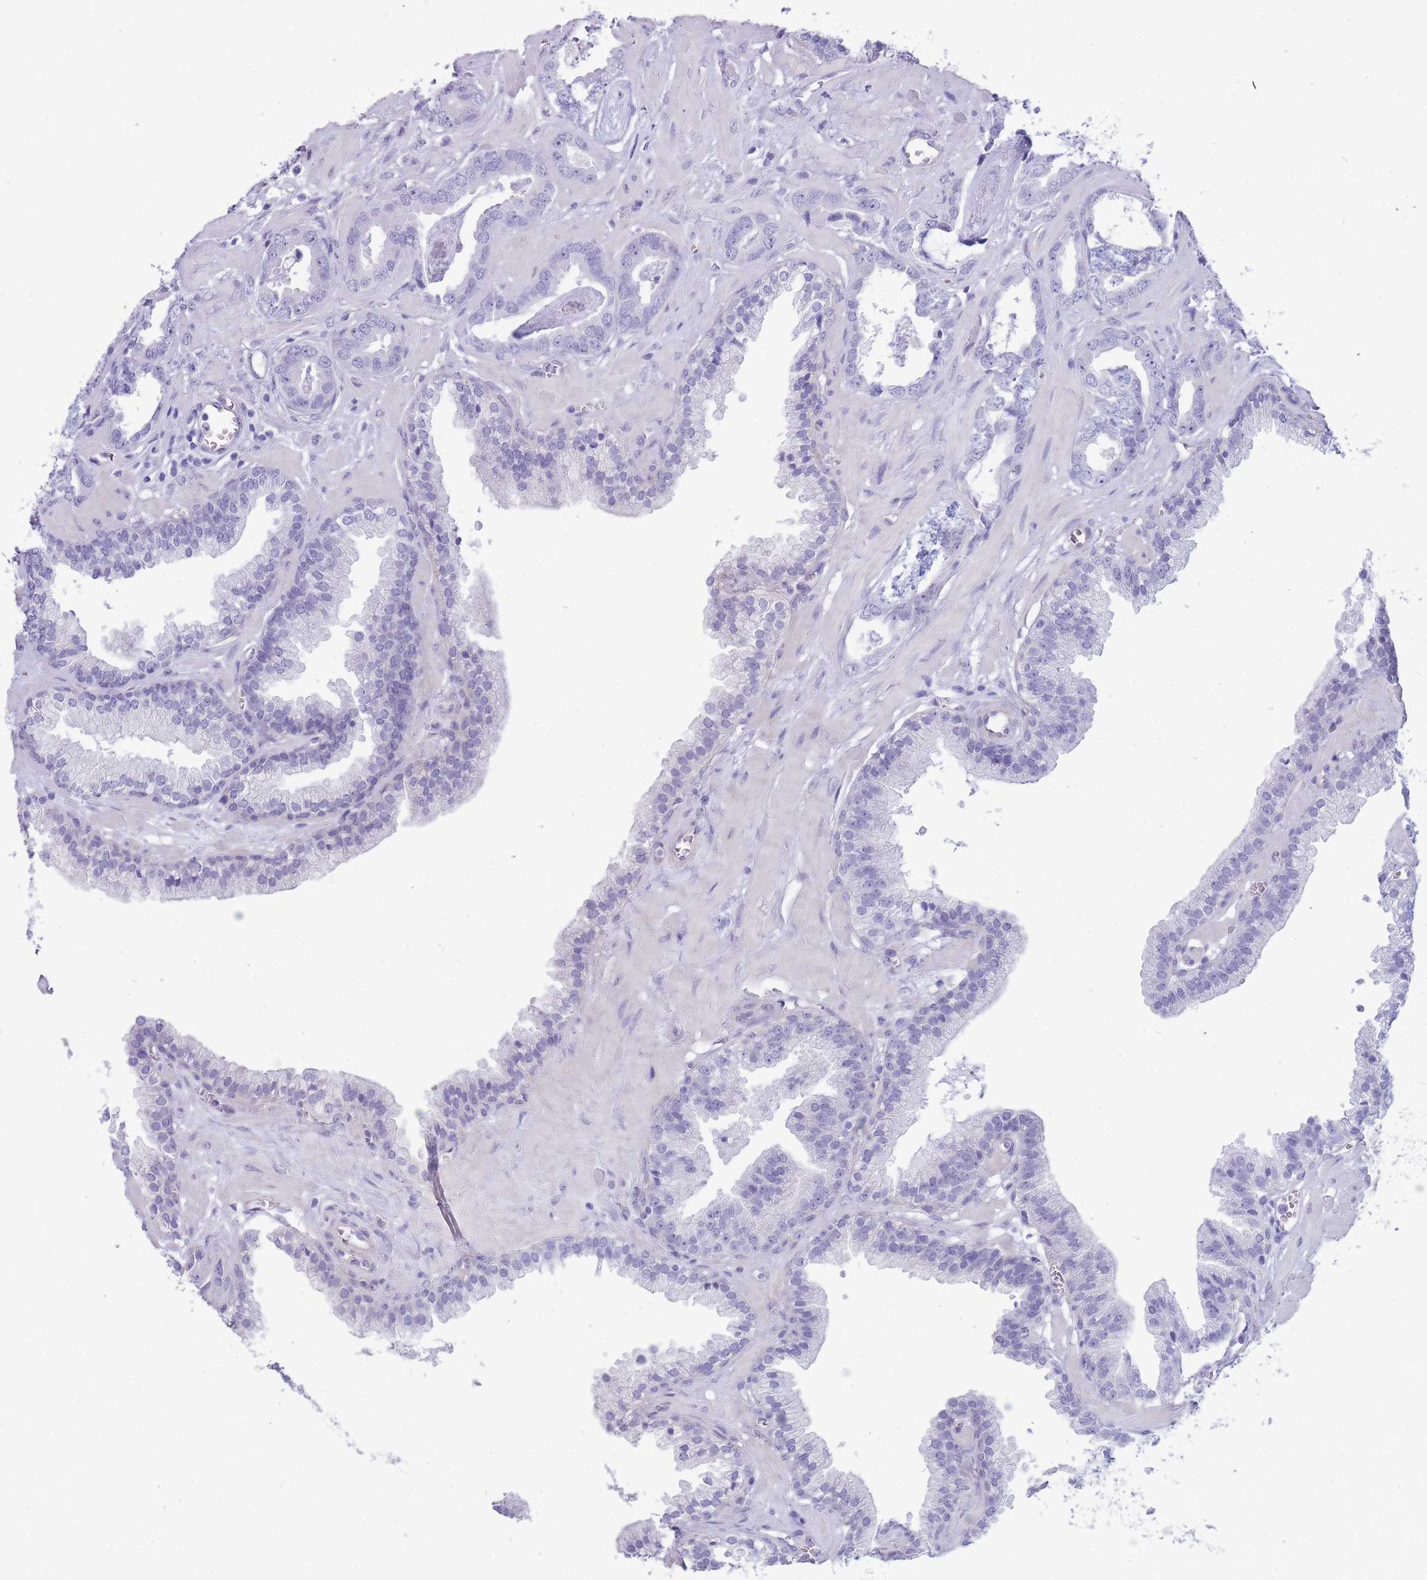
{"staining": {"intensity": "negative", "quantity": "none", "location": "none"}, "tissue": "prostate cancer", "cell_type": "Tumor cells", "image_type": "cancer", "snomed": [{"axis": "morphology", "description": "Adenocarcinoma, Low grade"}, {"axis": "topography", "description": "Prostate"}], "caption": "A high-resolution image shows immunohistochemistry staining of prostate low-grade adenocarcinoma, which shows no significant positivity in tumor cells.", "gene": "MTSS2", "patient": {"sex": "male", "age": 60}}